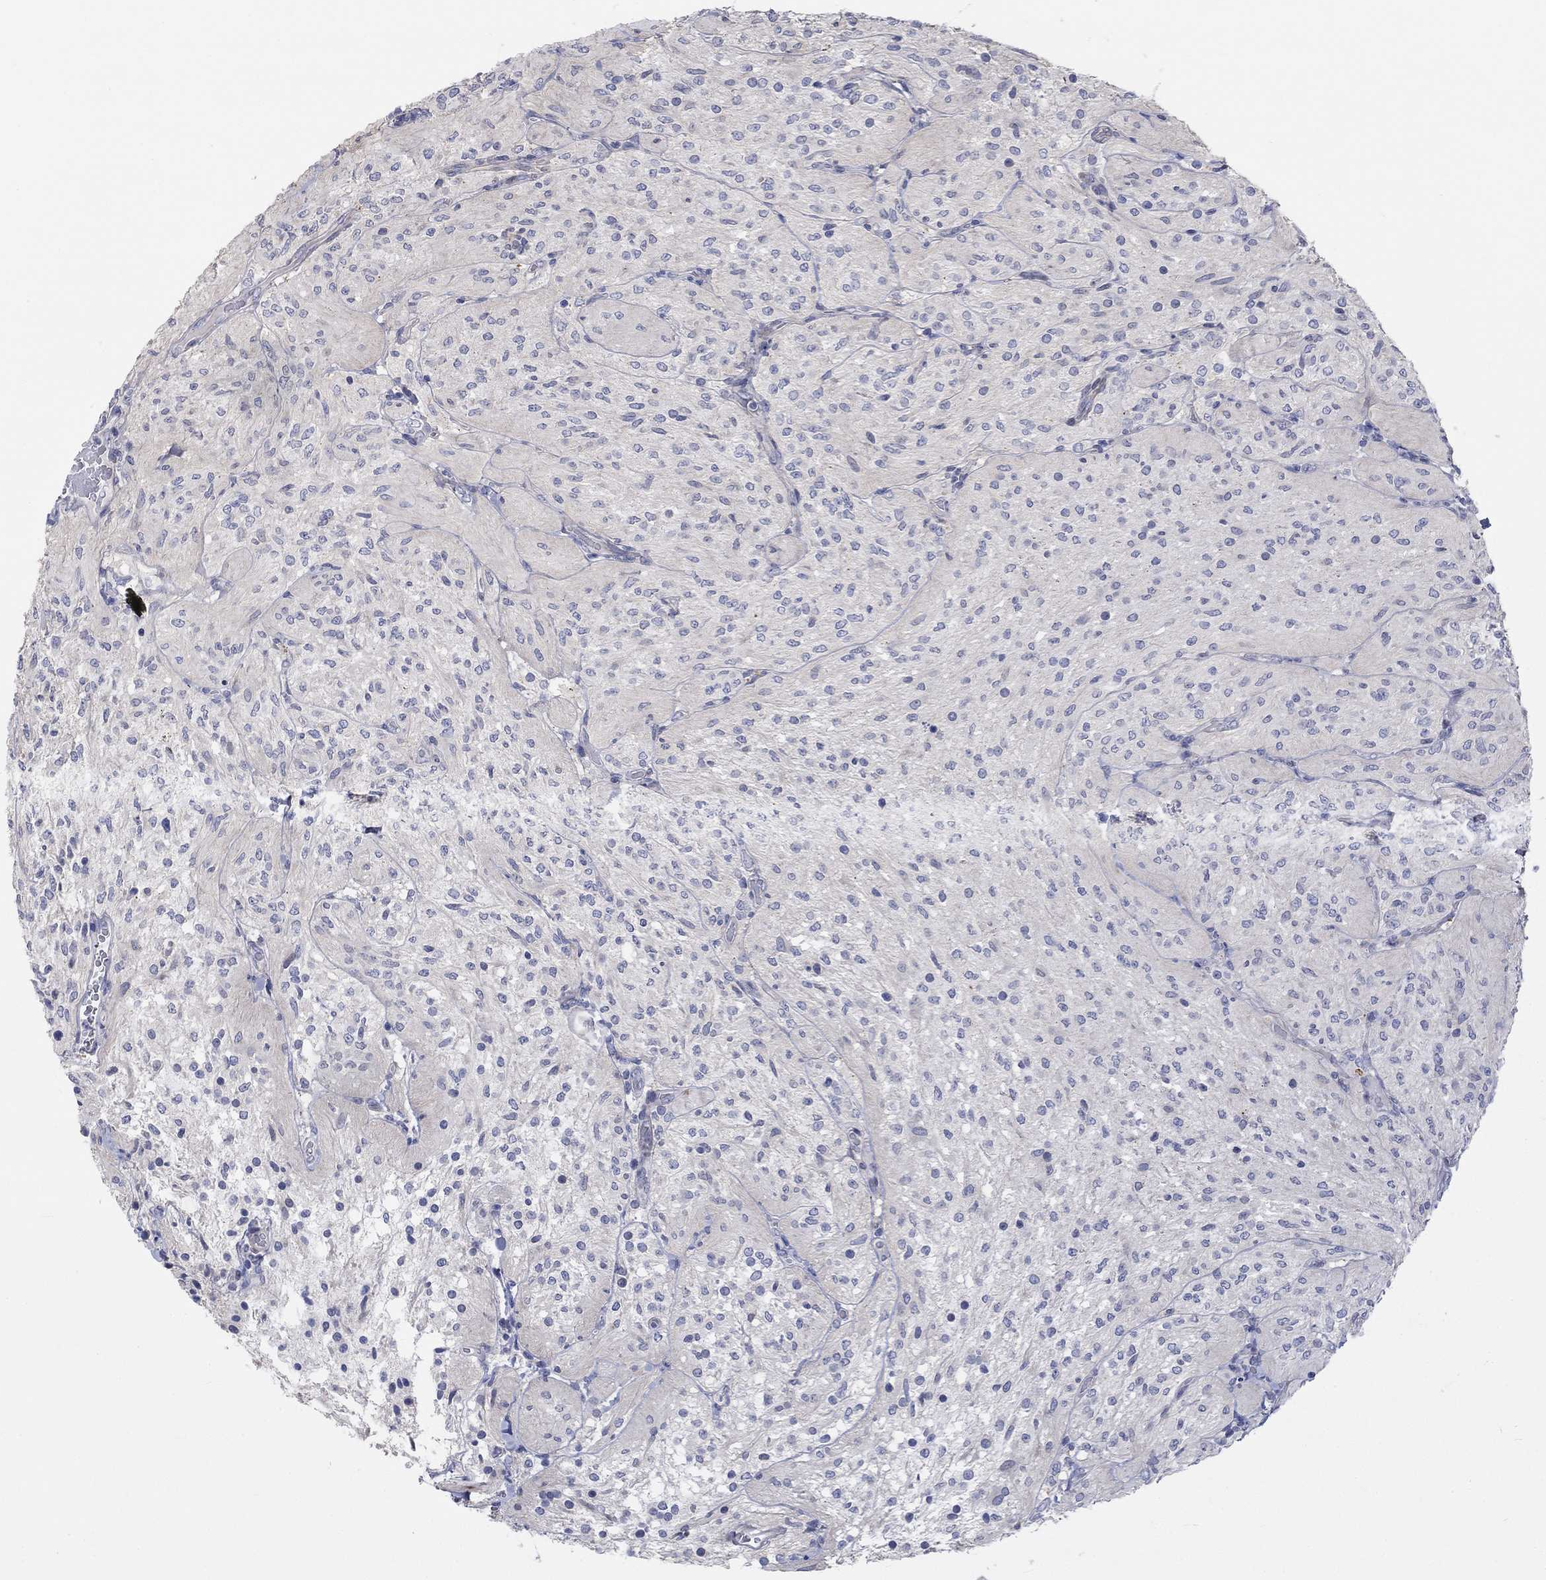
{"staining": {"intensity": "negative", "quantity": "none", "location": "none"}, "tissue": "glioma", "cell_type": "Tumor cells", "image_type": "cancer", "snomed": [{"axis": "morphology", "description": "Glioma, malignant, Low grade"}, {"axis": "topography", "description": "Brain"}], "caption": "Protein analysis of glioma reveals no significant staining in tumor cells.", "gene": "PRC1", "patient": {"sex": "male", "age": 3}}